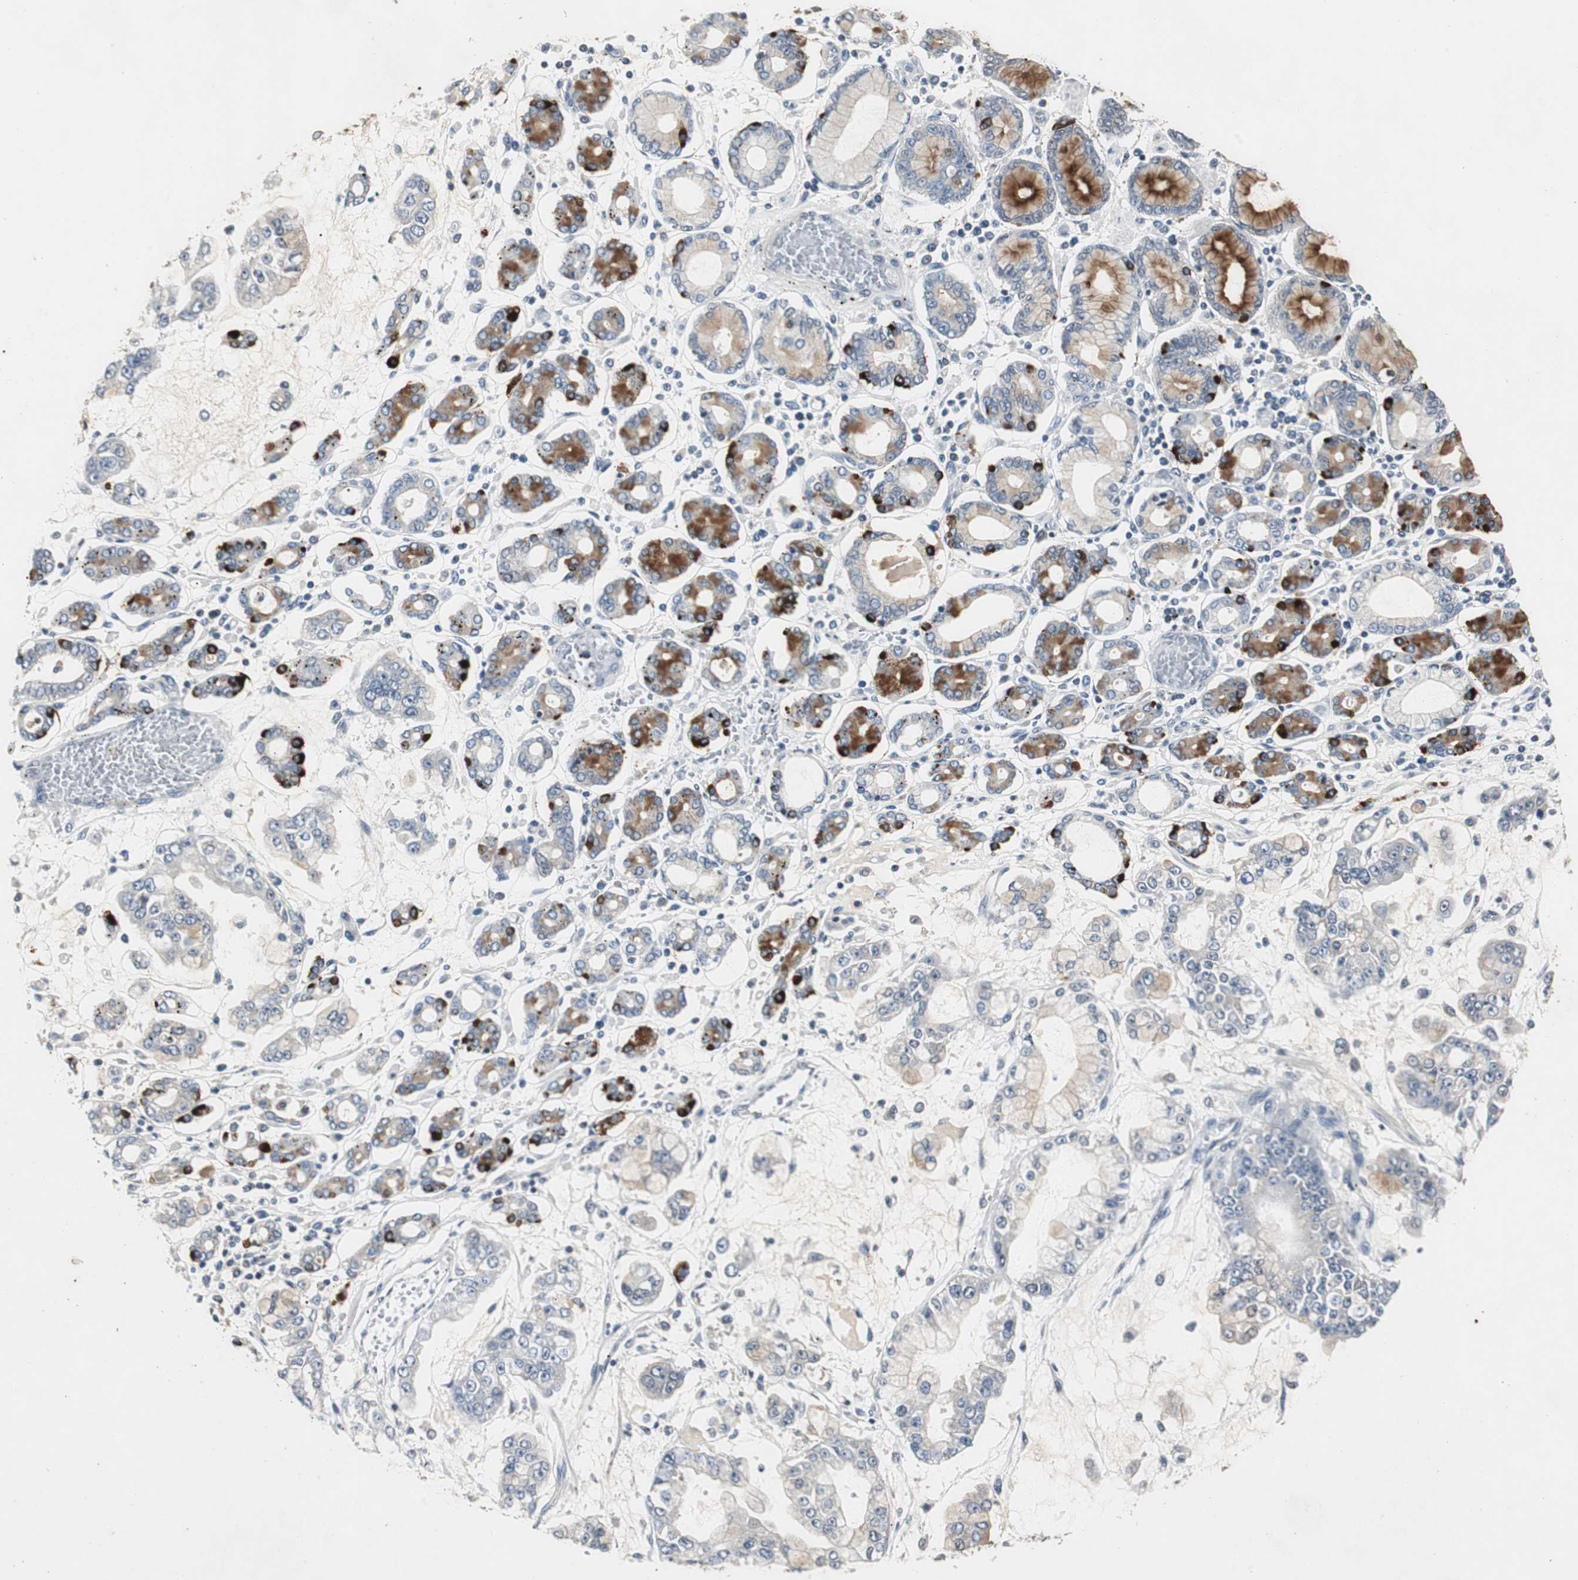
{"staining": {"intensity": "negative", "quantity": "none", "location": "none"}, "tissue": "stomach cancer", "cell_type": "Tumor cells", "image_type": "cancer", "snomed": [{"axis": "morphology", "description": "Normal tissue, NOS"}, {"axis": "morphology", "description": "Adenocarcinoma, NOS"}, {"axis": "topography", "description": "Stomach, upper"}, {"axis": "topography", "description": "Stomach"}], "caption": "DAB immunohistochemical staining of human adenocarcinoma (stomach) demonstrates no significant staining in tumor cells.", "gene": "PTPRN2", "patient": {"sex": "male", "age": 76}}